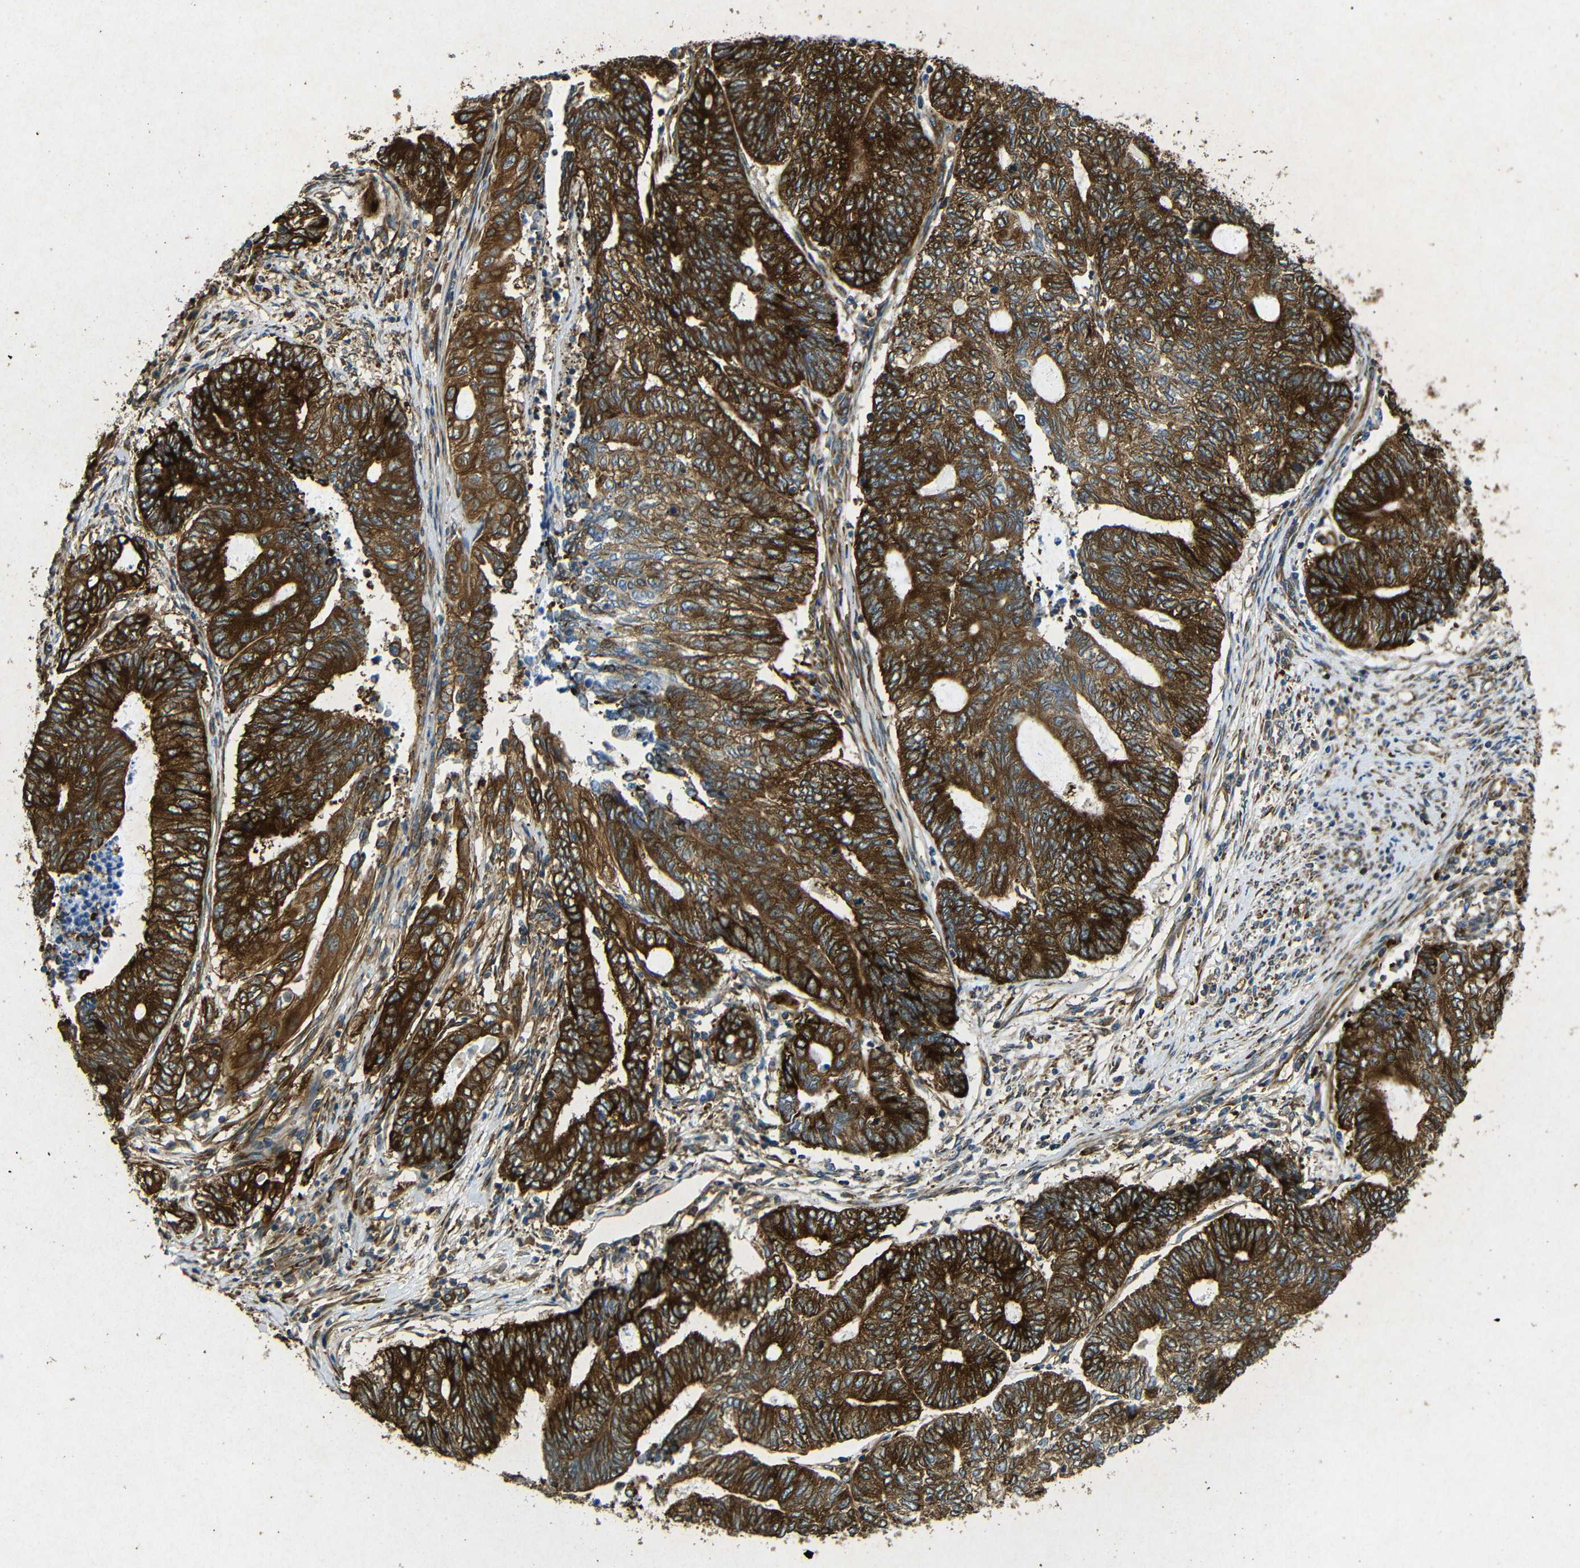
{"staining": {"intensity": "strong", "quantity": ">75%", "location": "cytoplasmic/membranous"}, "tissue": "endometrial cancer", "cell_type": "Tumor cells", "image_type": "cancer", "snomed": [{"axis": "morphology", "description": "Adenocarcinoma, NOS"}, {"axis": "topography", "description": "Uterus"}, {"axis": "topography", "description": "Endometrium"}], "caption": "Tumor cells reveal high levels of strong cytoplasmic/membranous staining in about >75% of cells in human endometrial cancer.", "gene": "BTF3", "patient": {"sex": "female", "age": 70}}